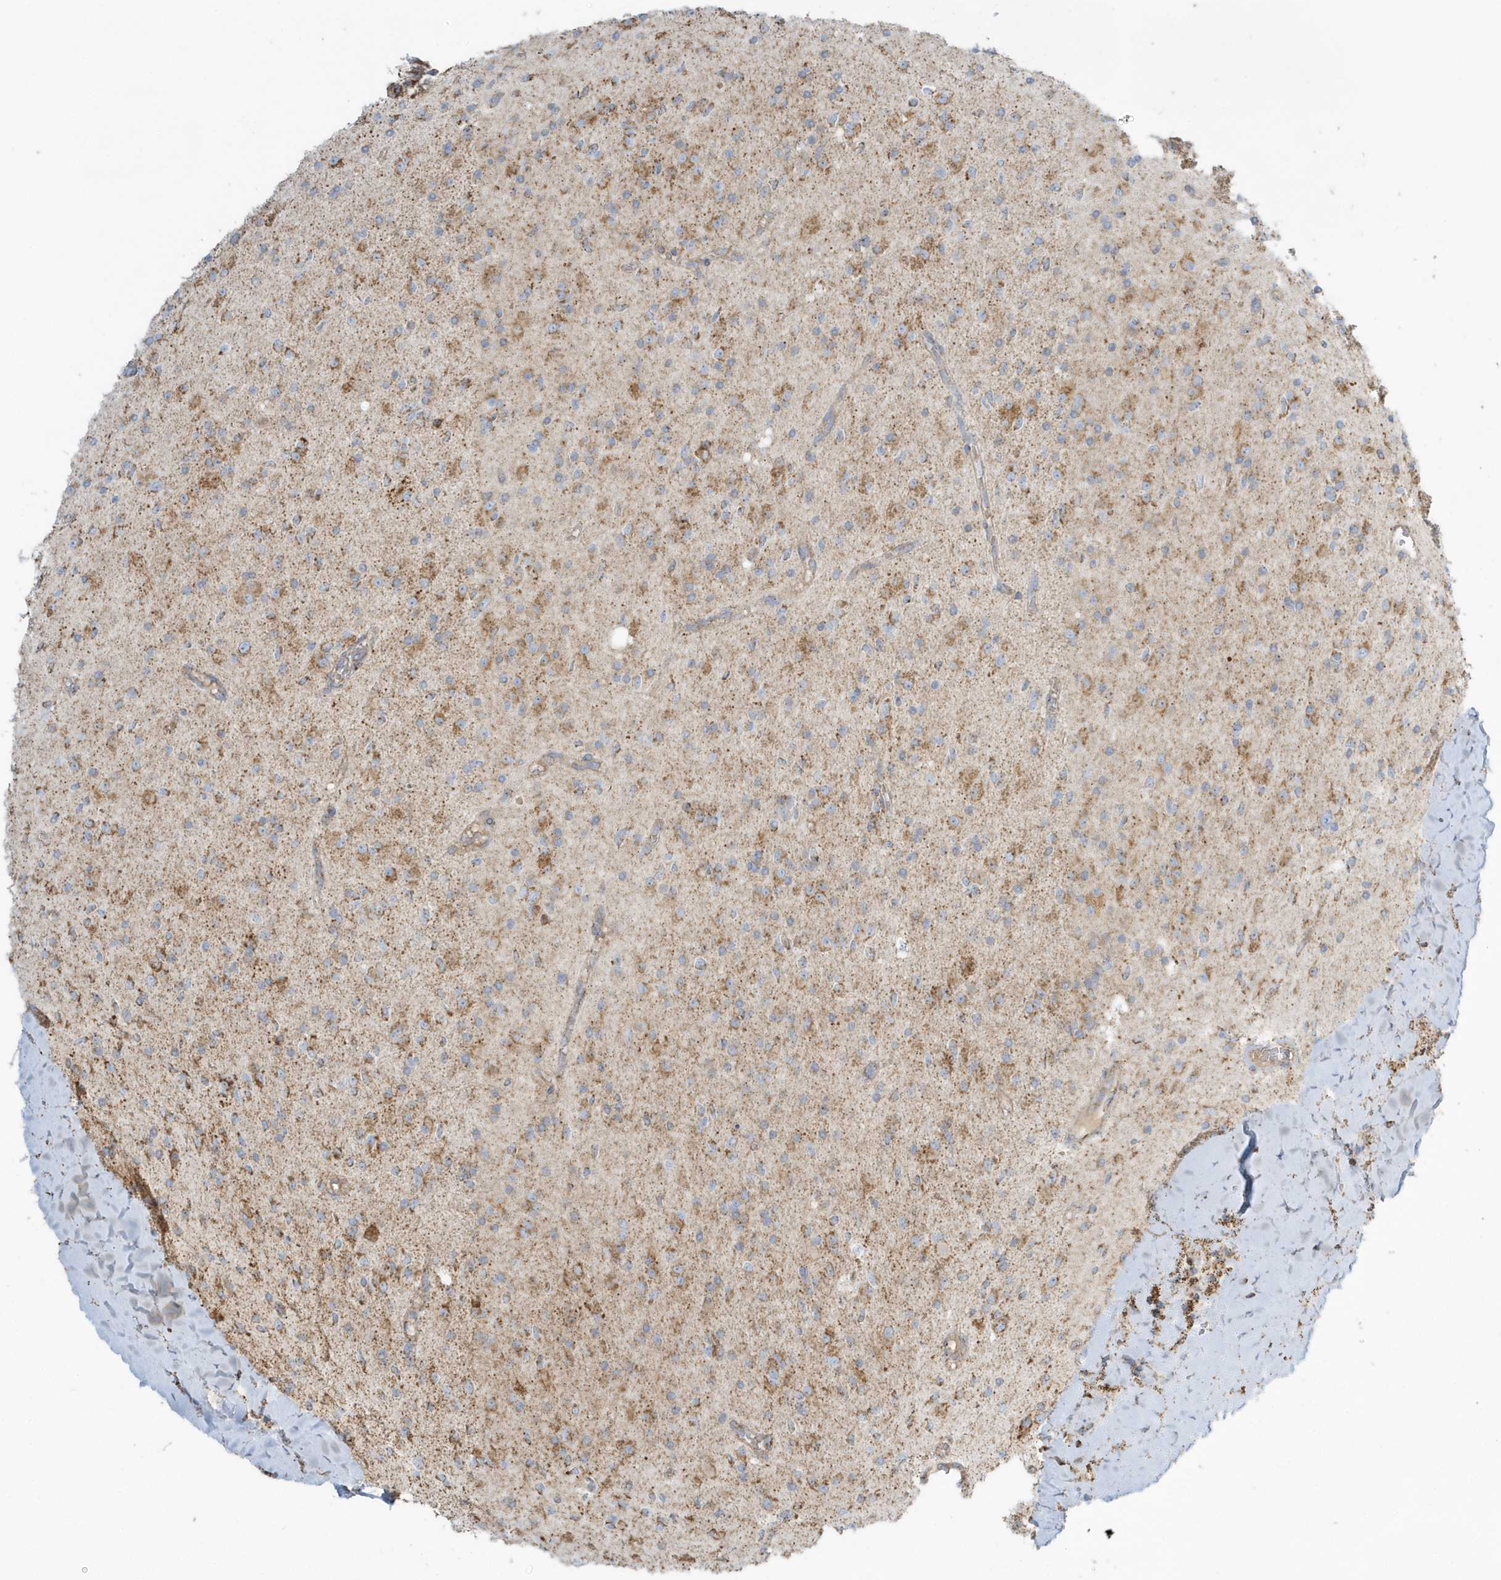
{"staining": {"intensity": "moderate", "quantity": ">75%", "location": "cytoplasmic/membranous"}, "tissue": "glioma", "cell_type": "Tumor cells", "image_type": "cancer", "snomed": [{"axis": "morphology", "description": "Glioma, malignant, High grade"}, {"axis": "topography", "description": "Brain"}], "caption": "A photomicrograph showing moderate cytoplasmic/membranous expression in about >75% of tumor cells in glioma, as visualized by brown immunohistochemical staining.", "gene": "RAB11FIP3", "patient": {"sex": "male", "age": 34}}